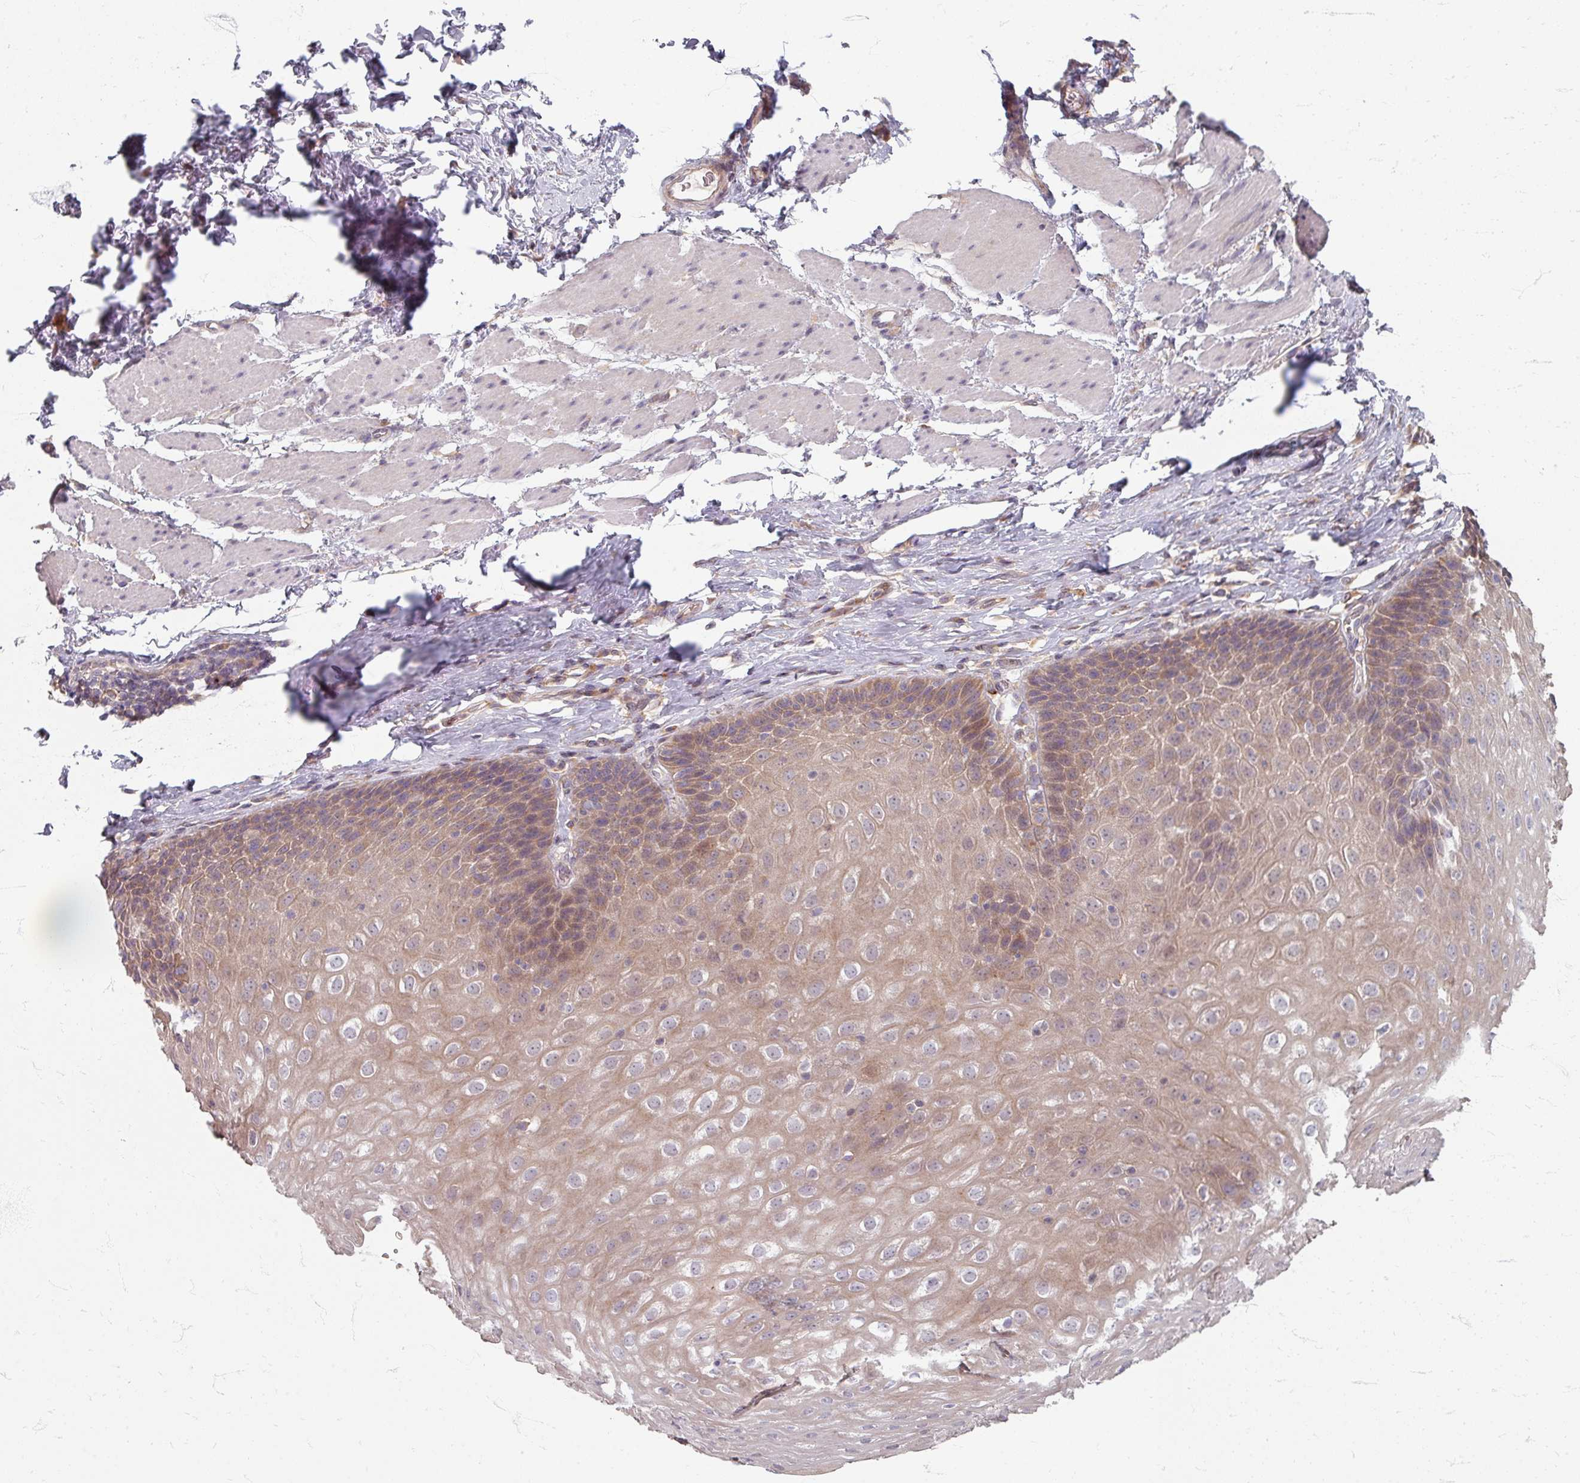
{"staining": {"intensity": "moderate", "quantity": ">75%", "location": "cytoplasmic/membranous"}, "tissue": "esophagus", "cell_type": "Squamous epithelial cells", "image_type": "normal", "snomed": [{"axis": "morphology", "description": "Normal tissue, NOS"}, {"axis": "topography", "description": "Esophagus"}], "caption": "A brown stain highlights moderate cytoplasmic/membranous staining of a protein in squamous epithelial cells of unremarkable esophagus. The staining was performed using DAB (3,3'-diaminobenzidine) to visualize the protein expression in brown, while the nuclei were stained in blue with hematoxylin (Magnification: 20x).", "gene": "STAM", "patient": {"sex": "female", "age": 61}}